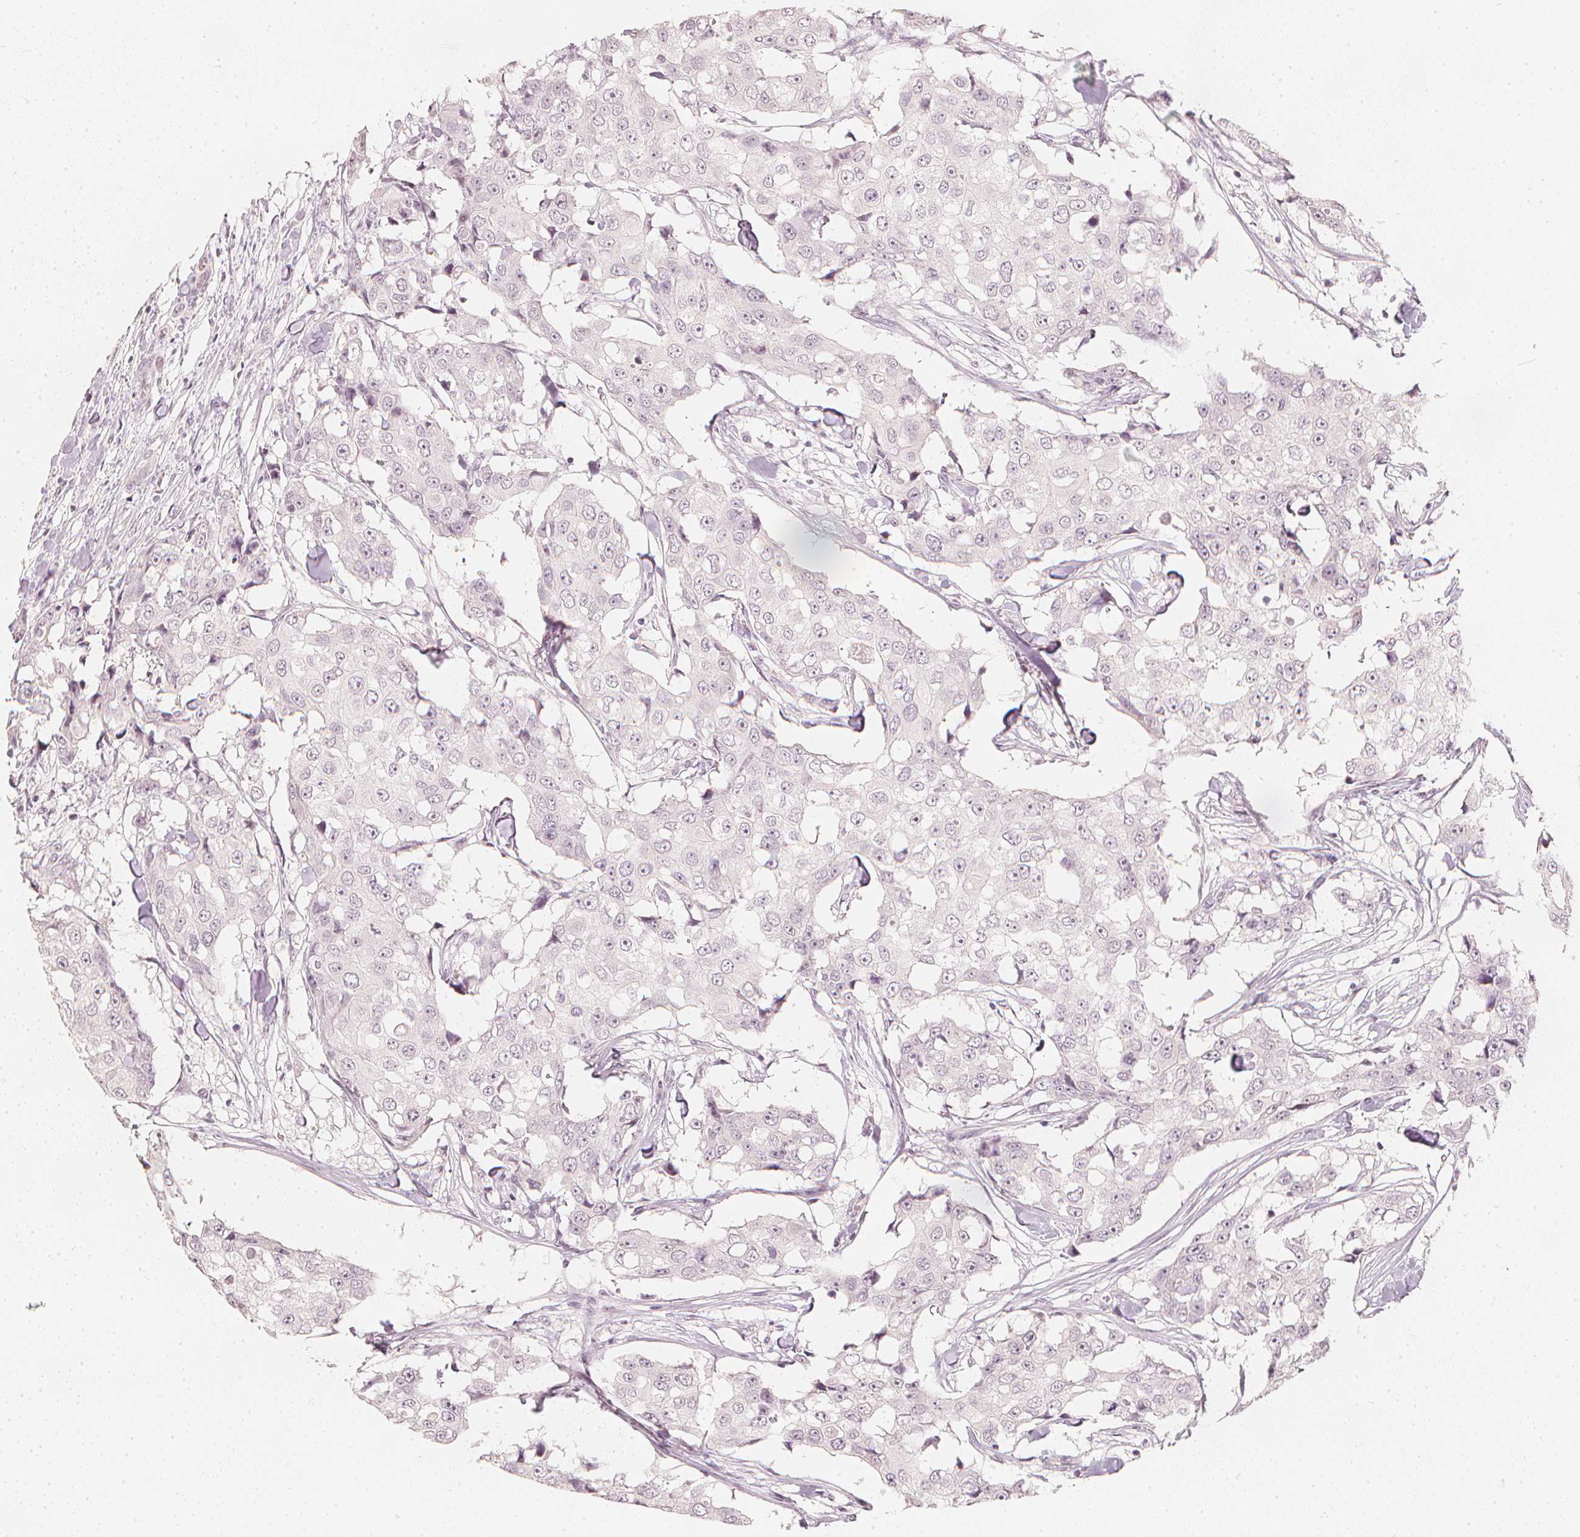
{"staining": {"intensity": "negative", "quantity": "none", "location": "none"}, "tissue": "breast cancer", "cell_type": "Tumor cells", "image_type": "cancer", "snomed": [{"axis": "morphology", "description": "Duct carcinoma"}, {"axis": "topography", "description": "Breast"}], "caption": "Micrograph shows no significant protein expression in tumor cells of breast cancer (infiltrating ductal carcinoma). (Stains: DAB immunohistochemistry with hematoxylin counter stain, Microscopy: brightfield microscopy at high magnification).", "gene": "CALB1", "patient": {"sex": "female", "age": 27}}